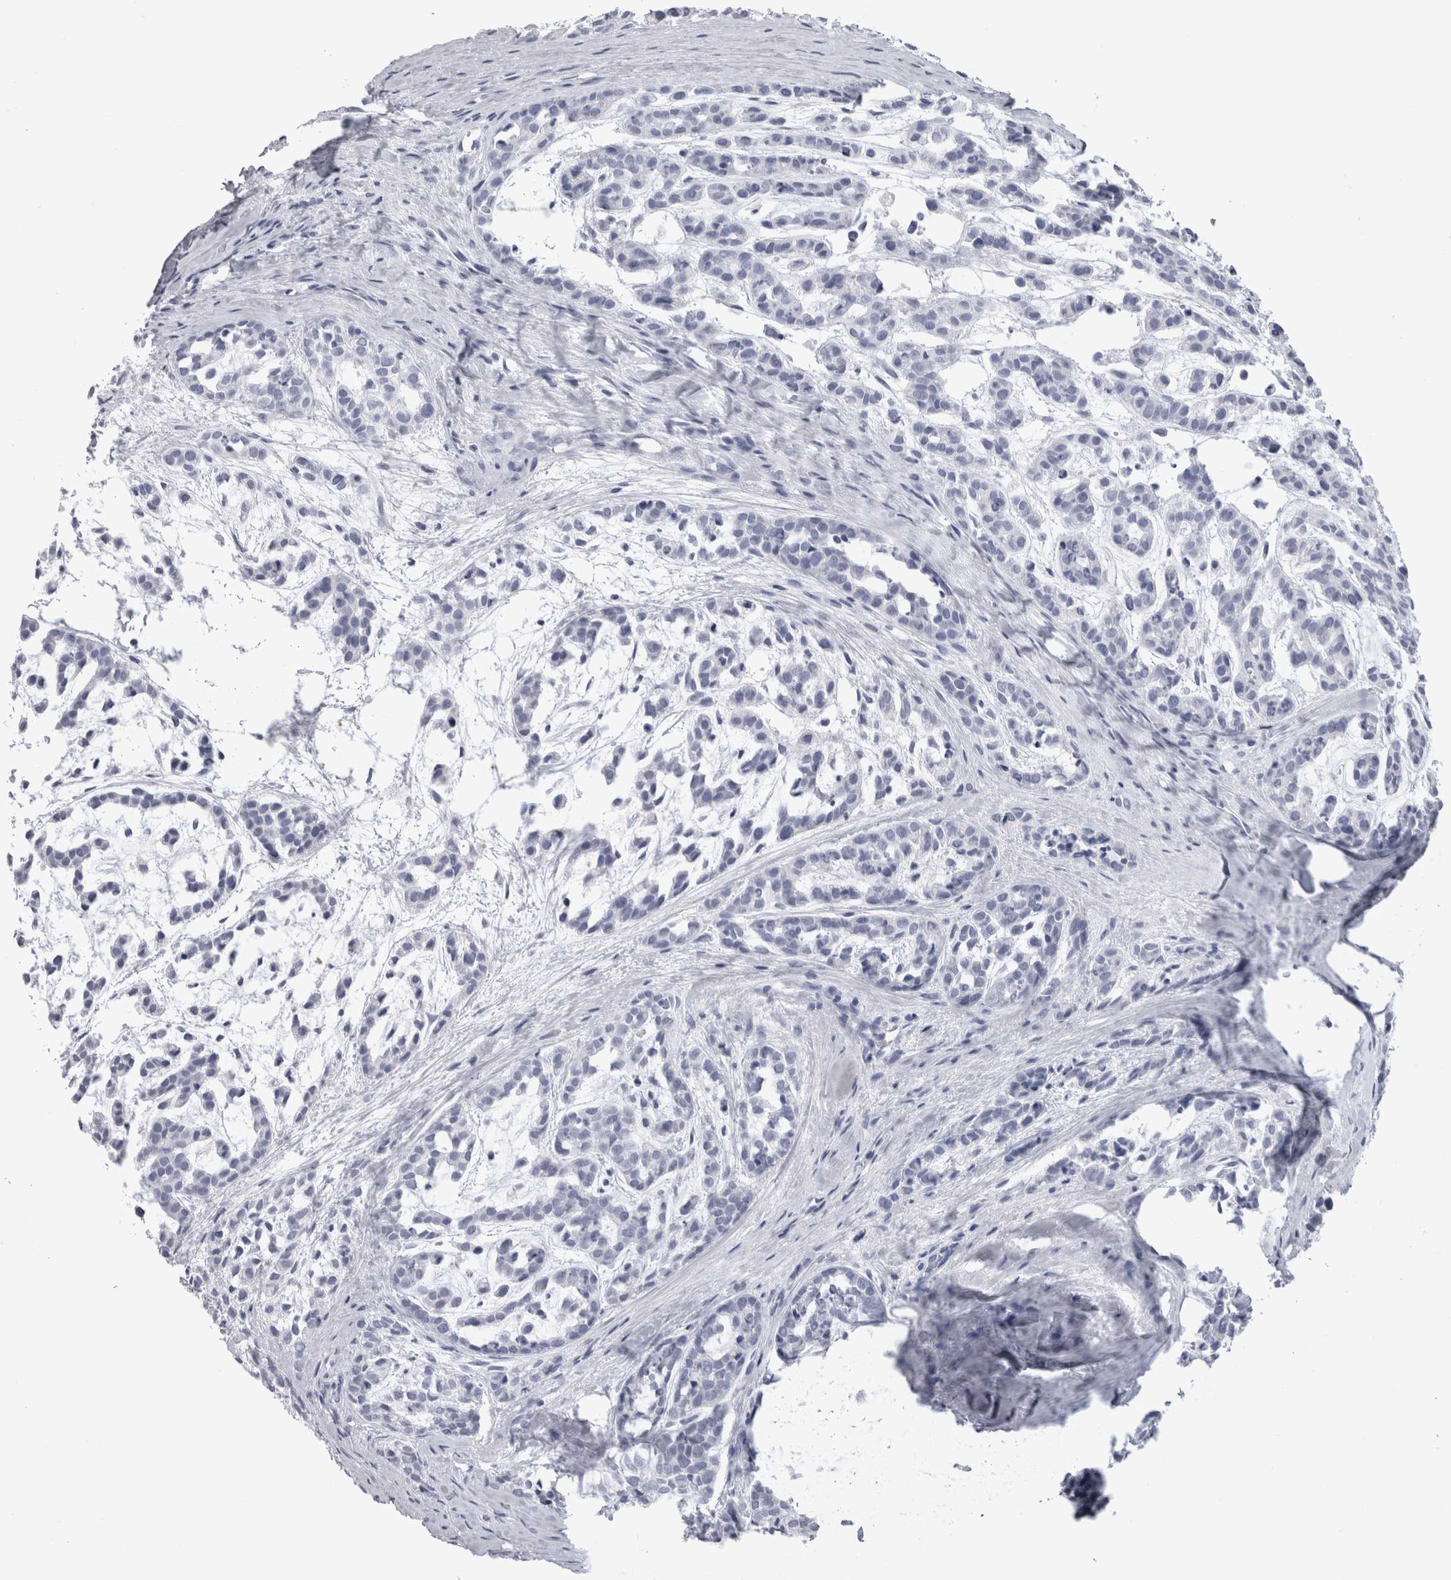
{"staining": {"intensity": "negative", "quantity": "none", "location": "none"}, "tissue": "head and neck cancer", "cell_type": "Tumor cells", "image_type": "cancer", "snomed": [{"axis": "morphology", "description": "Adenocarcinoma, NOS"}, {"axis": "morphology", "description": "Adenoma, NOS"}, {"axis": "topography", "description": "Head-Neck"}], "caption": "A photomicrograph of human head and neck cancer (adenoma) is negative for staining in tumor cells.", "gene": "ADAM2", "patient": {"sex": "female", "age": 55}}